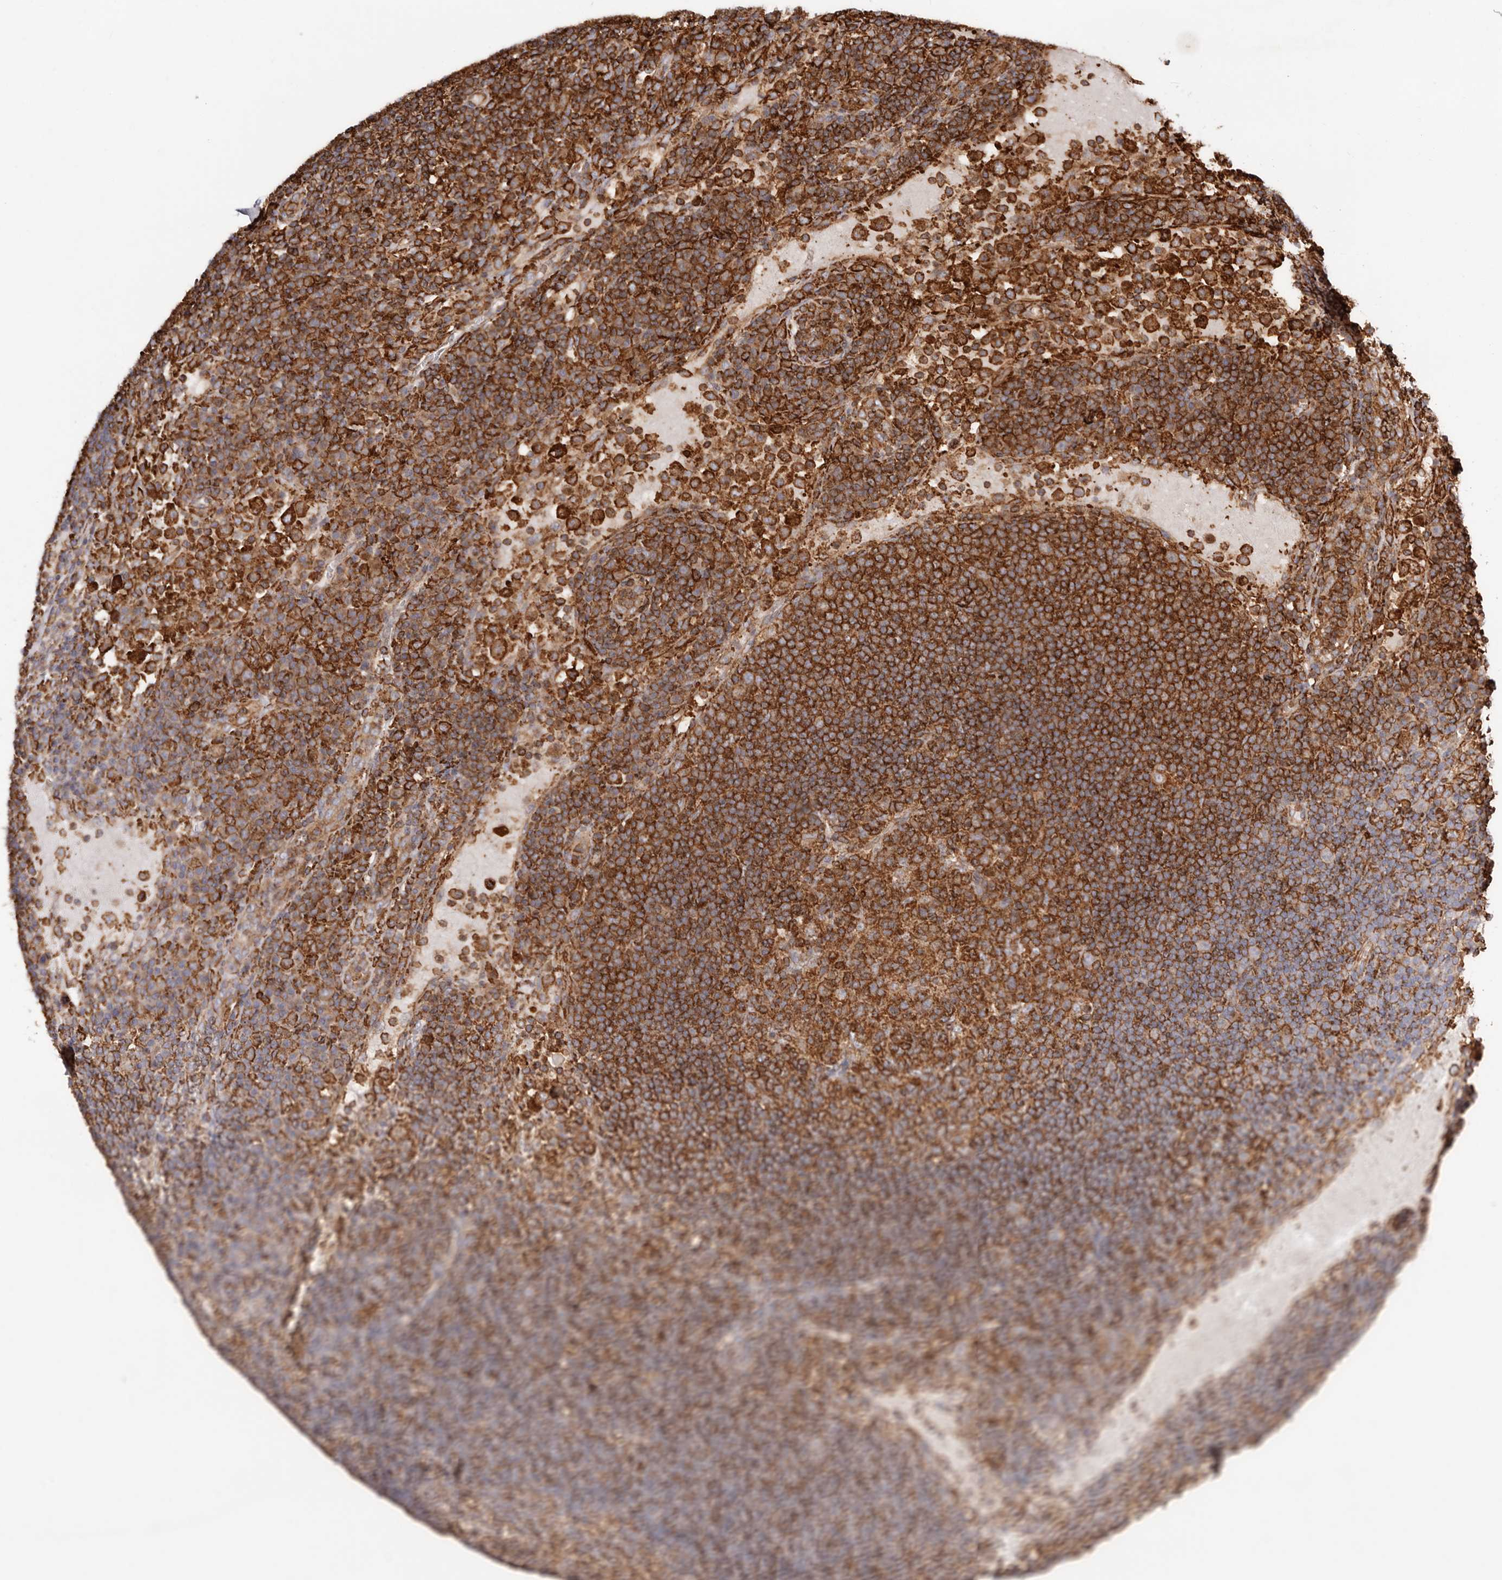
{"staining": {"intensity": "strong", "quantity": ">75%", "location": "cytoplasmic/membranous"}, "tissue": "lymph node", "cell_type": "Germinal center cells", "image_type": "normal", "snomed": [{"axis": "morphology", "description": "Normal tissue, NOS"}, {"axis": "topography", "description": "Lymph node"}], "caption": "Lymph node stained for a protein (brown) displays strong cytoplasmic/membranous positive positivity in approximately >75% of germinal center cells.", "gene": "PTPN22", "patient": {"sex": "female", "age": 53}}